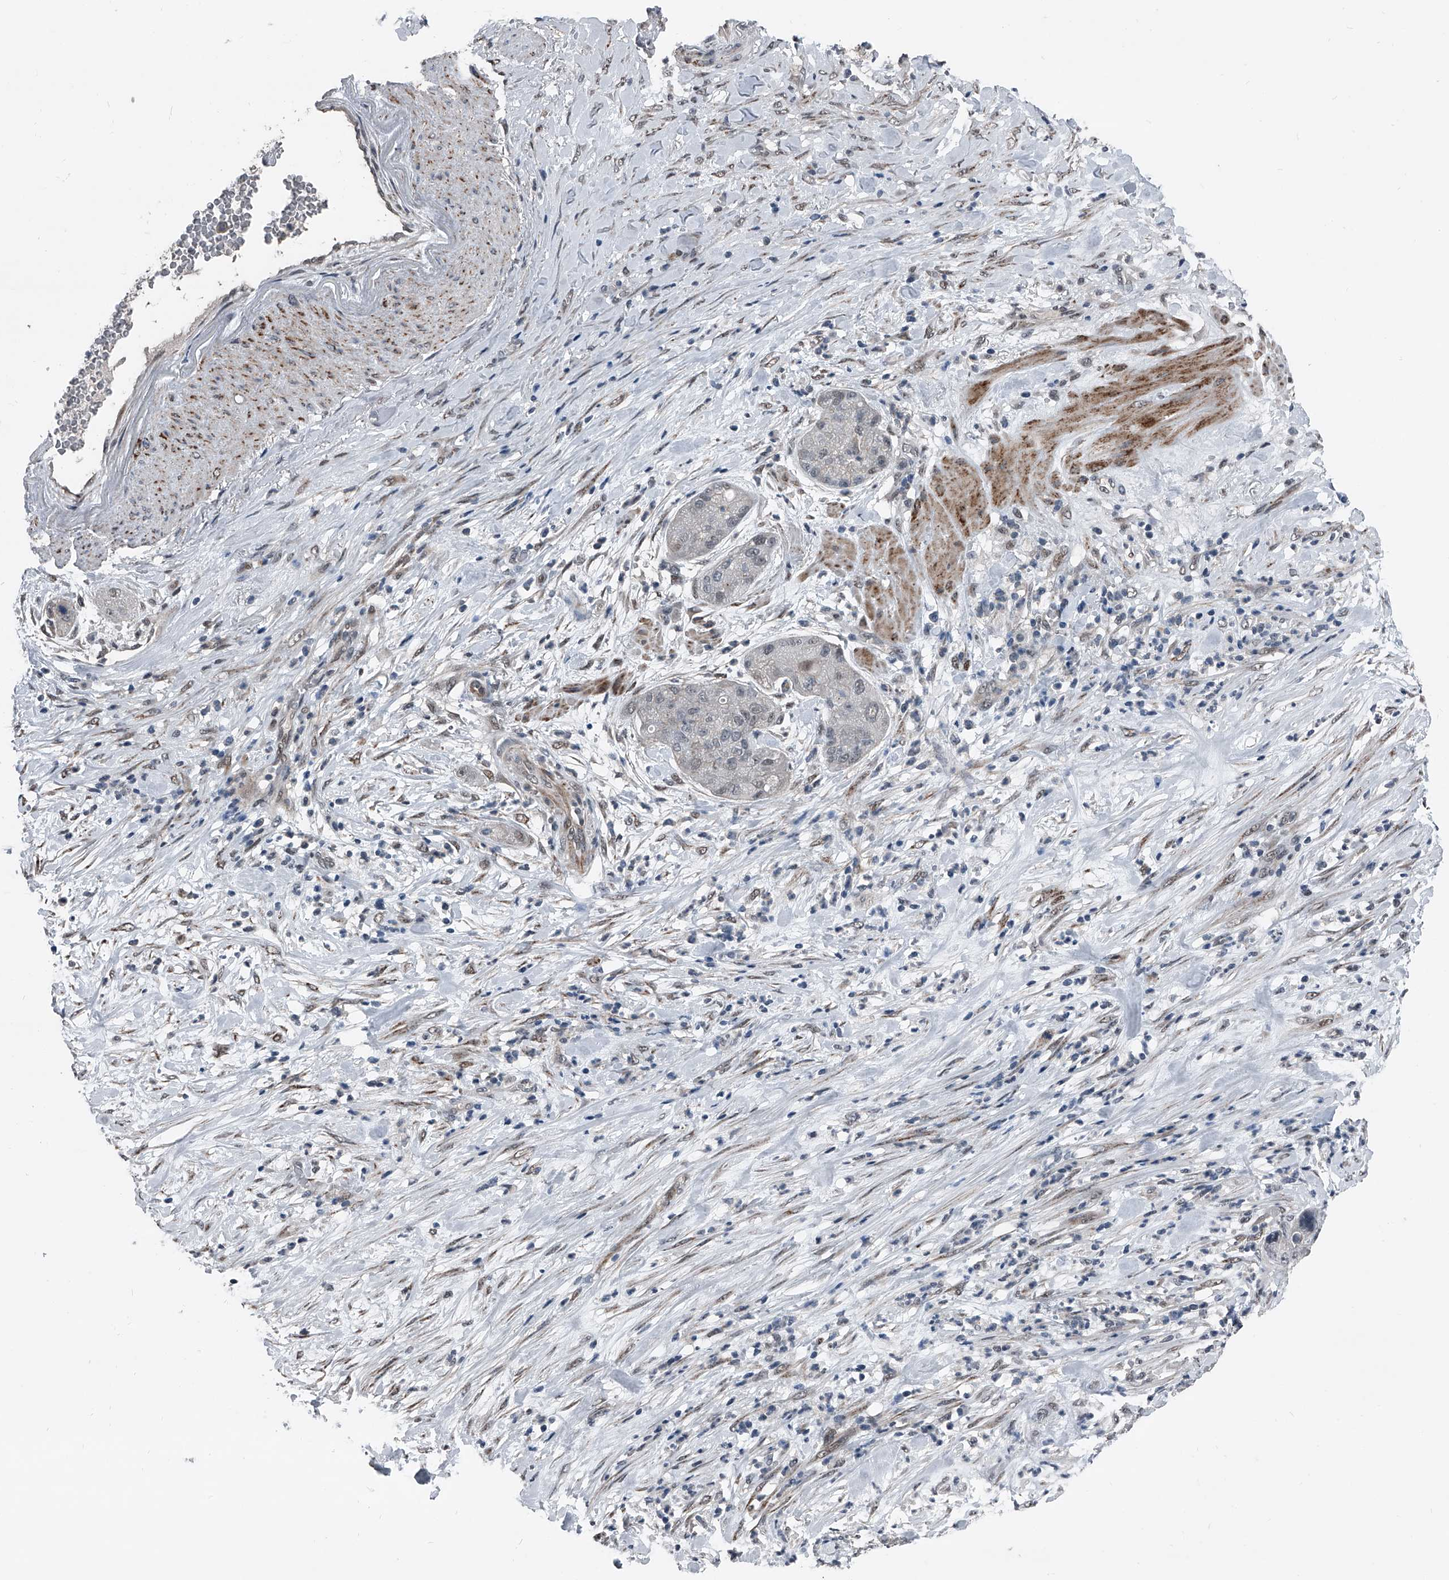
{"staining": {"intensity": "negative", "quantity": "none", "location": "none"}, "tissue": "pancreatic cancer", "cell_type": "Tumor cells", "image_type": "cancer", "snomed": [{"axis": "morphology", "description": "Adenocarcinoma, NOS"}, {"axis": "topography", "description": "Pancreas"}], "caption": "A photomicrograph of pancreatic adenocarcinoma stained for a protein displays no brown staining in tumor cells.", "gene": "MEN1", "patient": {"sex": "female", "age": 78}}